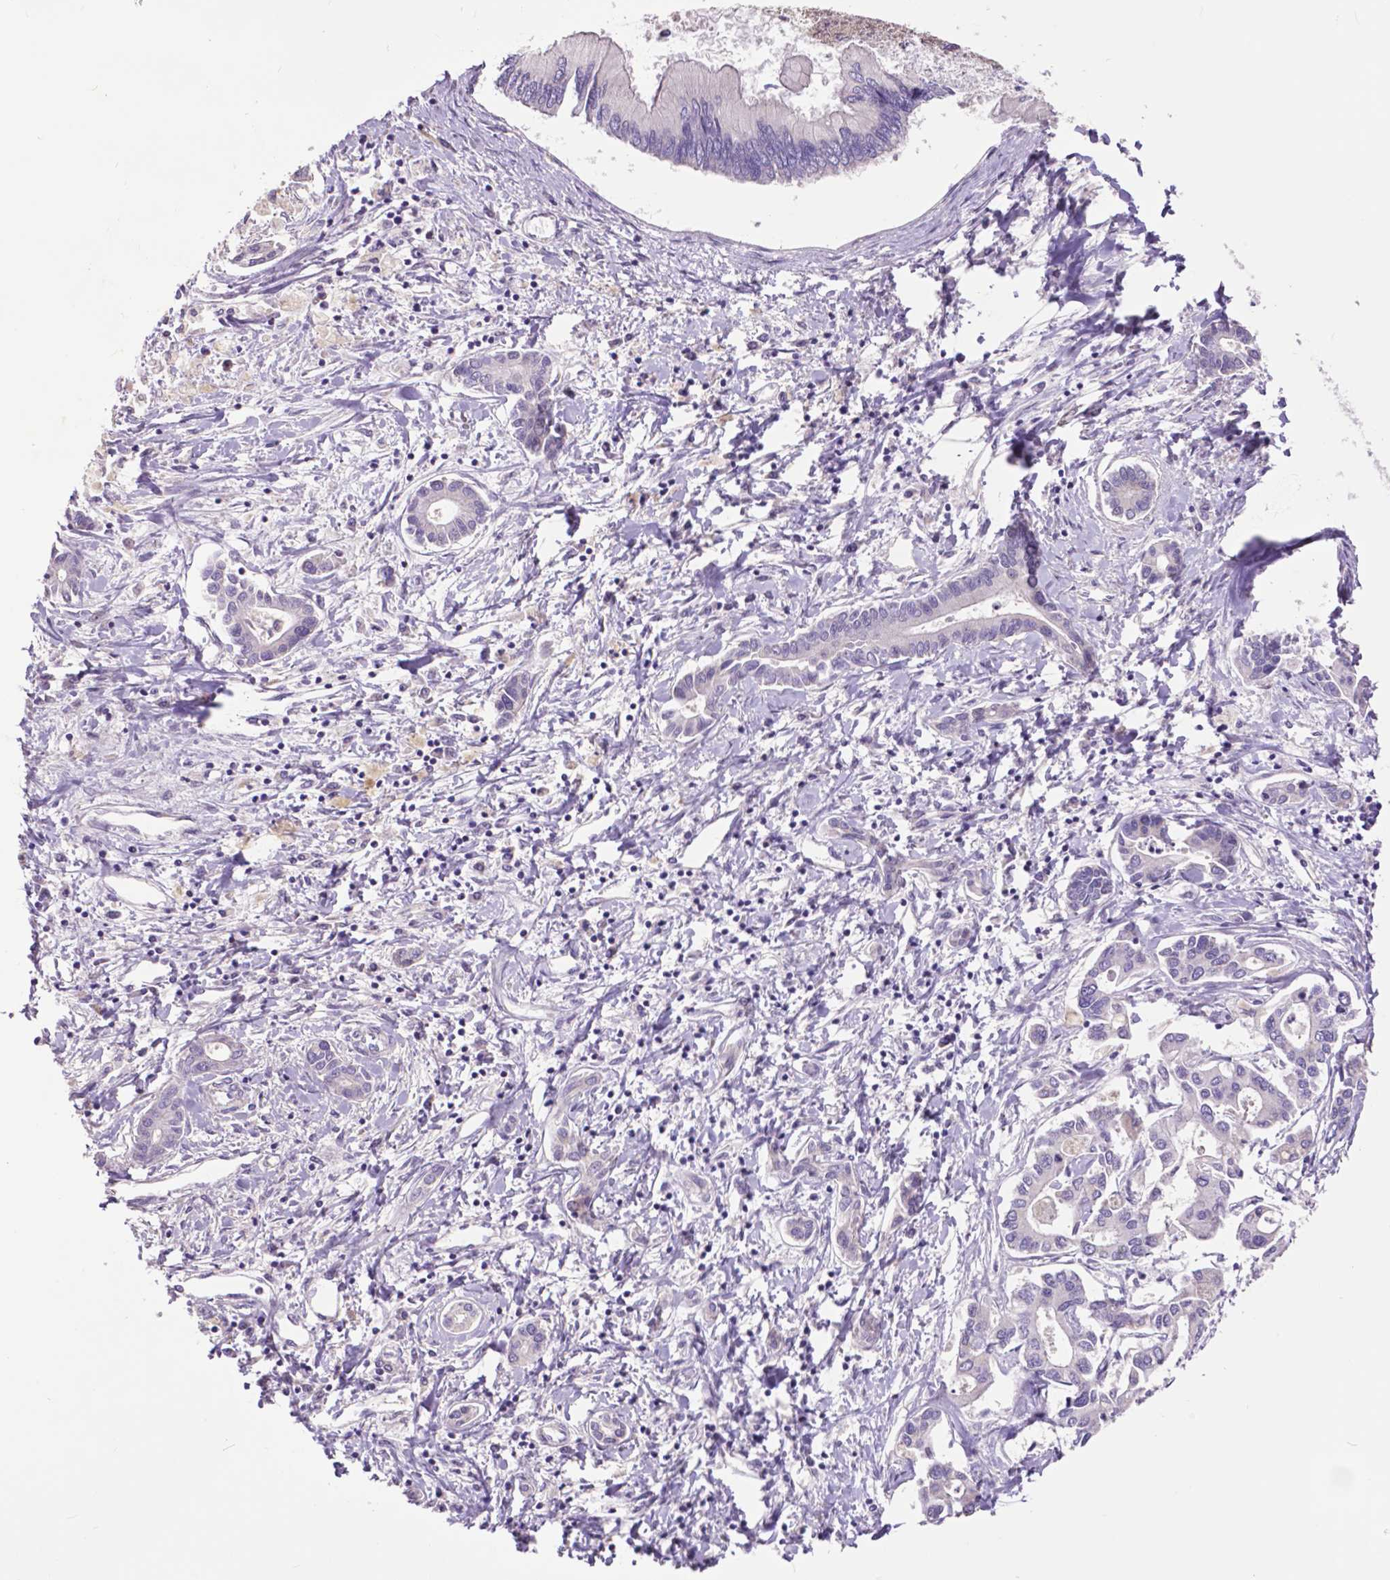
{"staining": {"intensity": "negative", "quantity": "none", "location": "none"}, "tissue": "liver cancer", "cell_type": "Tumor cells", "image_type": "cancer", "snomed": [{"axis": "morphology", "description": "Cholangiocarcinoma"}, {"axis": "topography", "description": "Liver"}], "caption": "Immunohistochemical staining of human cholangiocarcinoma (liver) displays no significant staining in tumor cells.", "gene": "MCL1", "patient": {"sex": "male", "age": 66}}